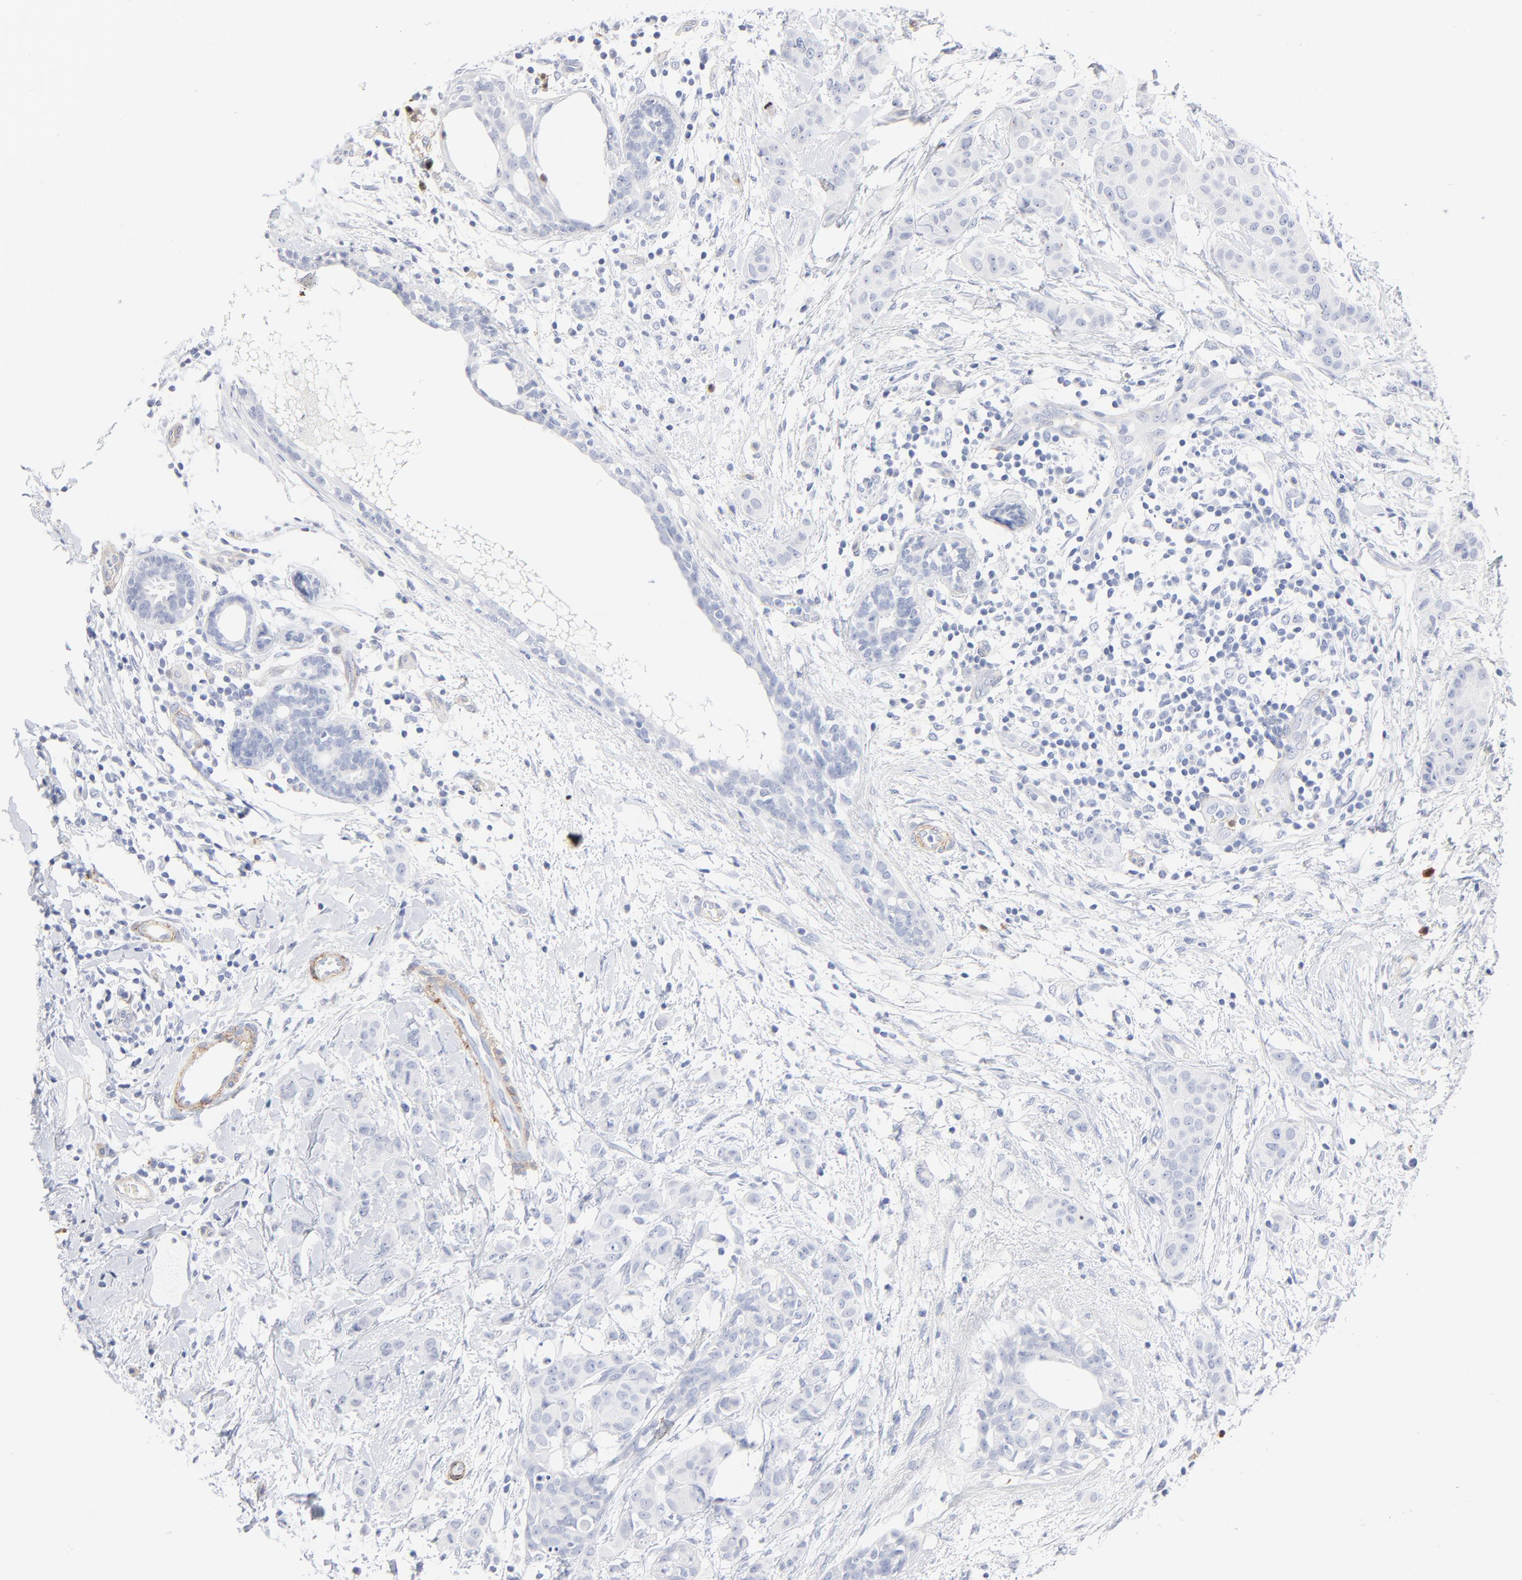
{"staining": {"intensity": "negative", "quantity": "none", "location": "none"}, "tissue": "breast cancer", "cell_type": "Tumor cells", "image_type": "cancer", "snomed": [{"axis": "morphology", "description": "Duct carcinoma"}, {"axis": "topography", "description": "Breast"}], "caption": "This is an IHC photomicrograph of human breast cancer. There is no staining in tumor cells.", "gene": "AGTR1", "patient": {"sex": "female", "age": 40}}